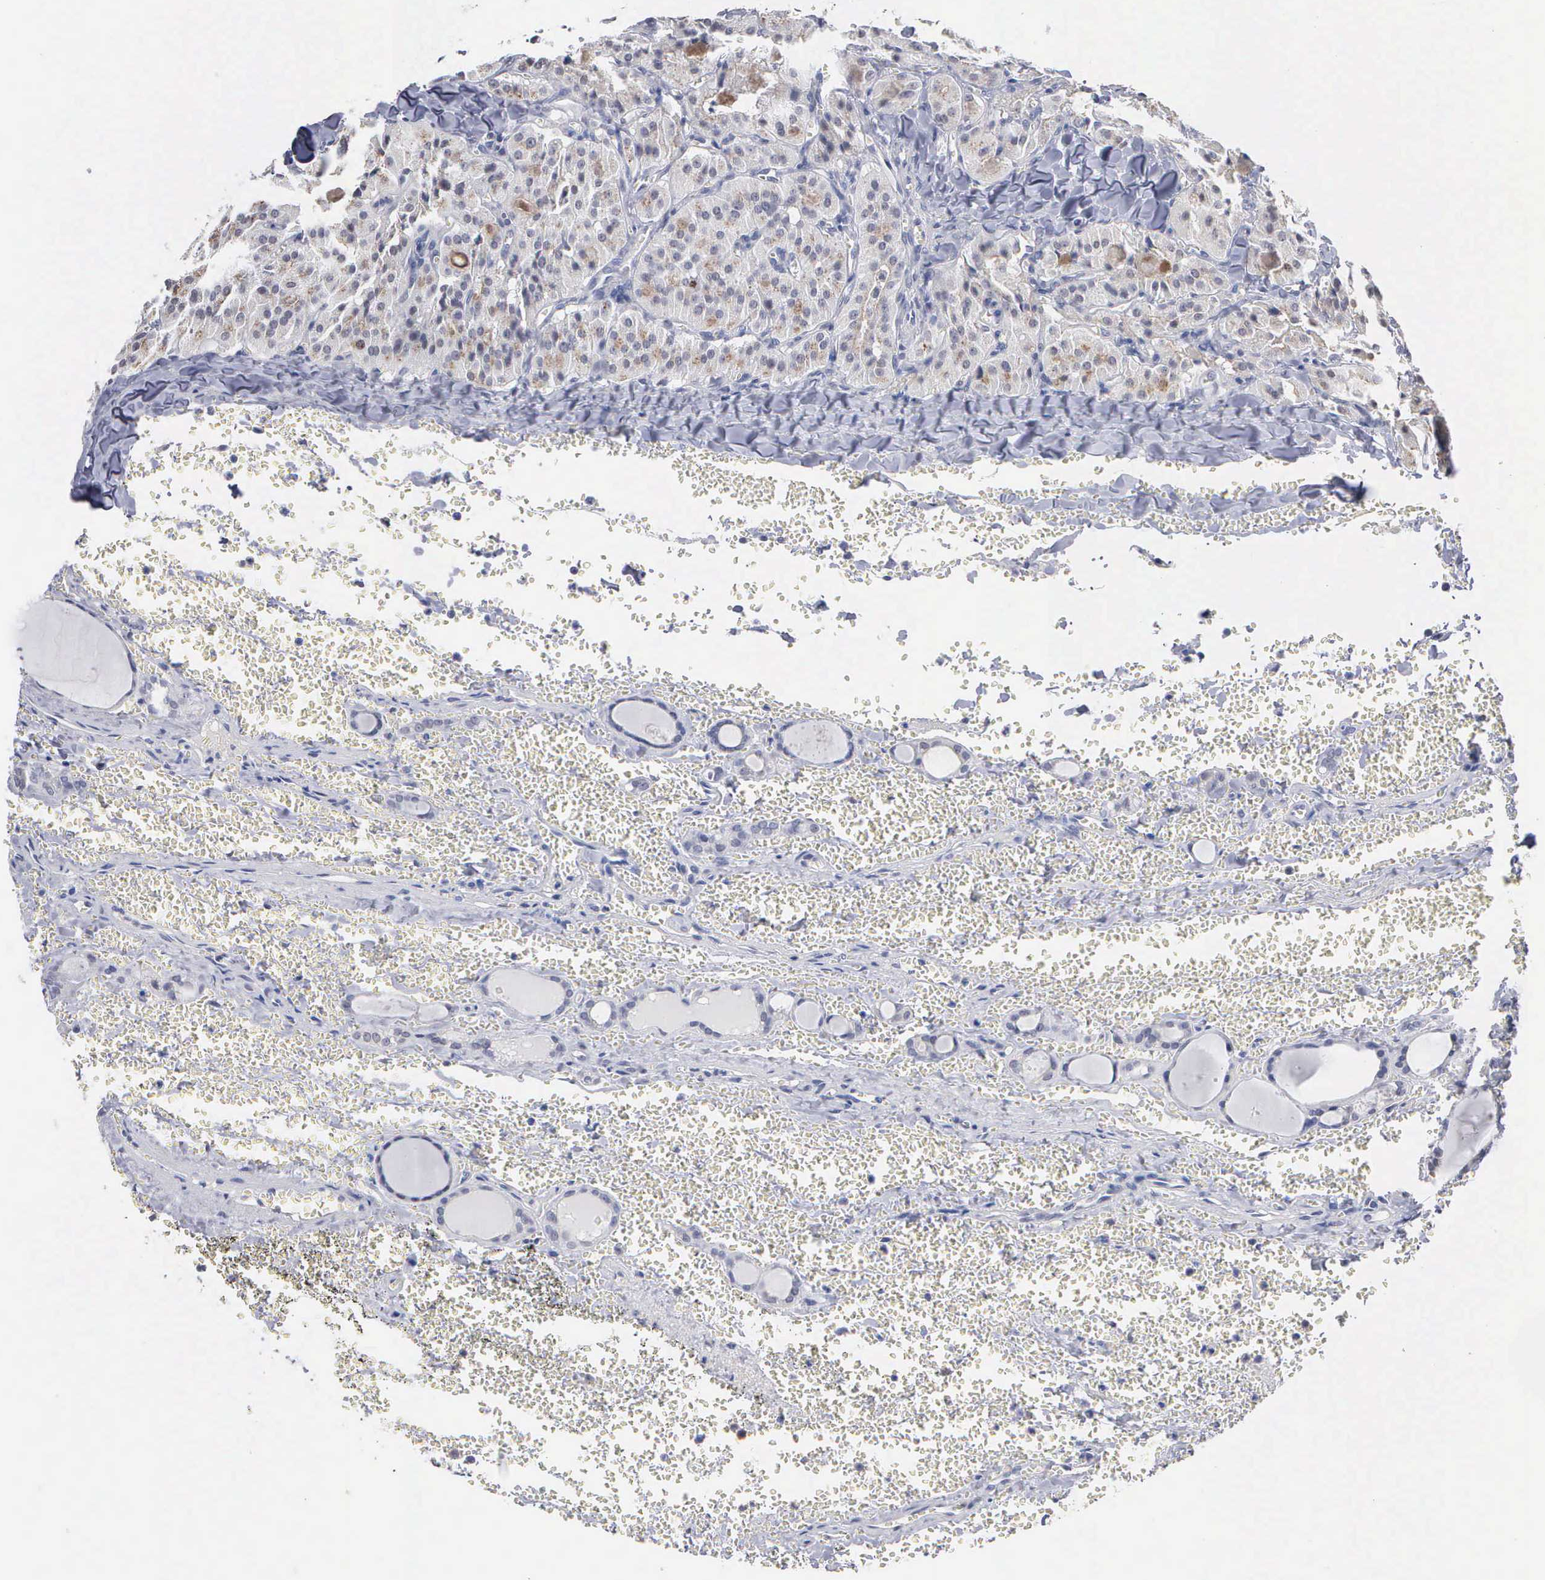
{"staining": {"intensity": "negative", "quantity": "none", "location": "none"}, "tissue": "thyroid cancer", "cell_type": "Tumor cells", "image_type": "cancer", "snomed": [{"axis": "morphology", "description": "Carcinoma, NOS"}, {"axis": "topography", "description": "Thyroid gland"}], "caption": "This is an immunohistochemistry image of human thyroid cancer. There is no positivity in tumor cells.", "gene": "KDM6A", "patient": {"sex": "male", "age": 76}}